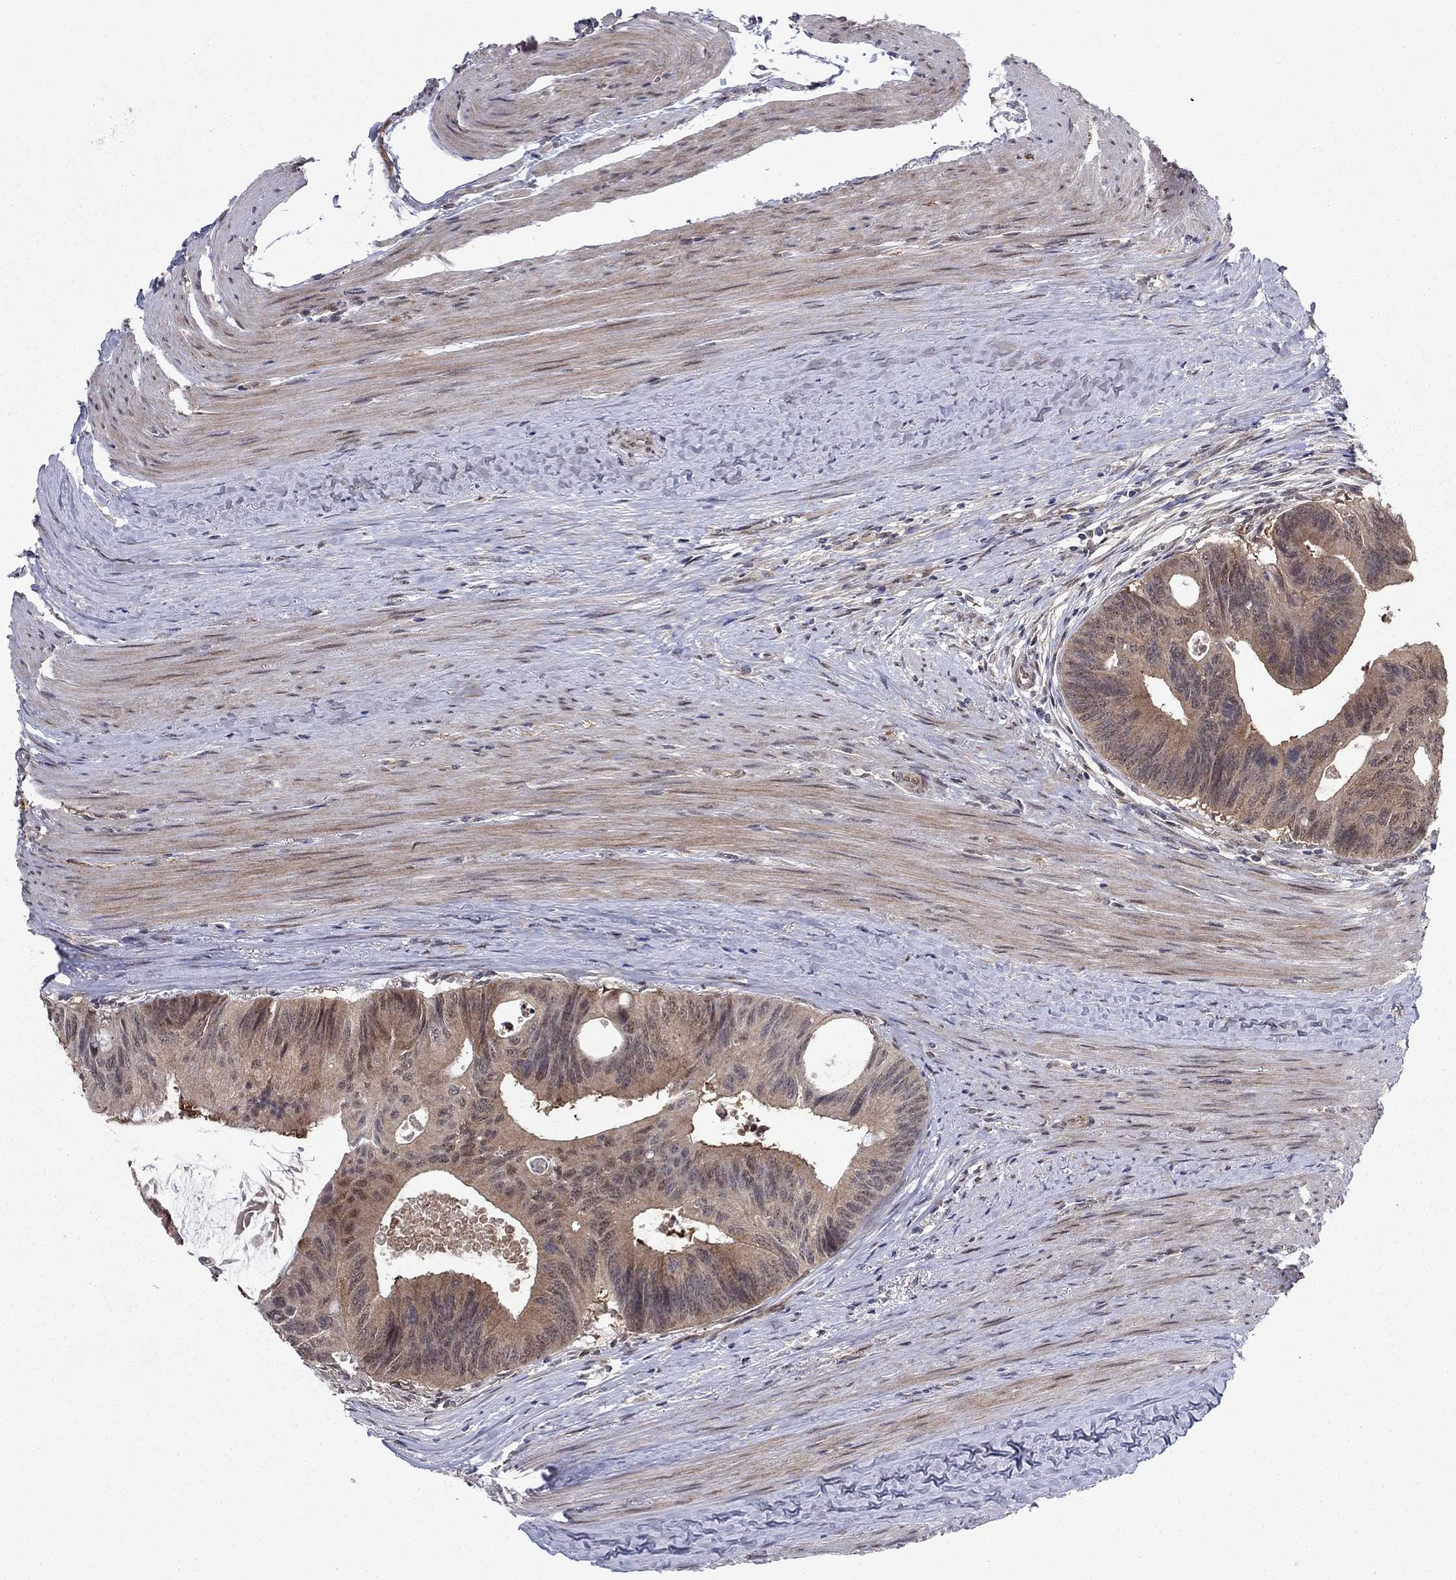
{"staining": {"intensity": "weak", "quantity": "25%-75%", "location": "cytoplasmic/membranous,nuclear"}, "tissue": "colorectal cancer", "cell_type": "Tumor cells", "image_type": "cancer", "snomed": [{"axis": "morphology", "description": "Normal tissue, NOS"}, {"axis": "morphology", "description": "Adenocarcinoma, NOS"}, {"axis": "topography", "description": "Colon"}], "caption": "Protein expression analysis of colorectal cancer (adenocarcinoma) shows weak cytoplasmic/membranous and nuclear expression in about 25%-75% of tumor cells. The staining was performed using DAB (3,3'-diaminobenzidine), with brown indicating positive protein expression. Nuclei are stained blue with hematoxylin.", "gene": "PSMC1", "patient": {"sex": "male", "age": 65}}